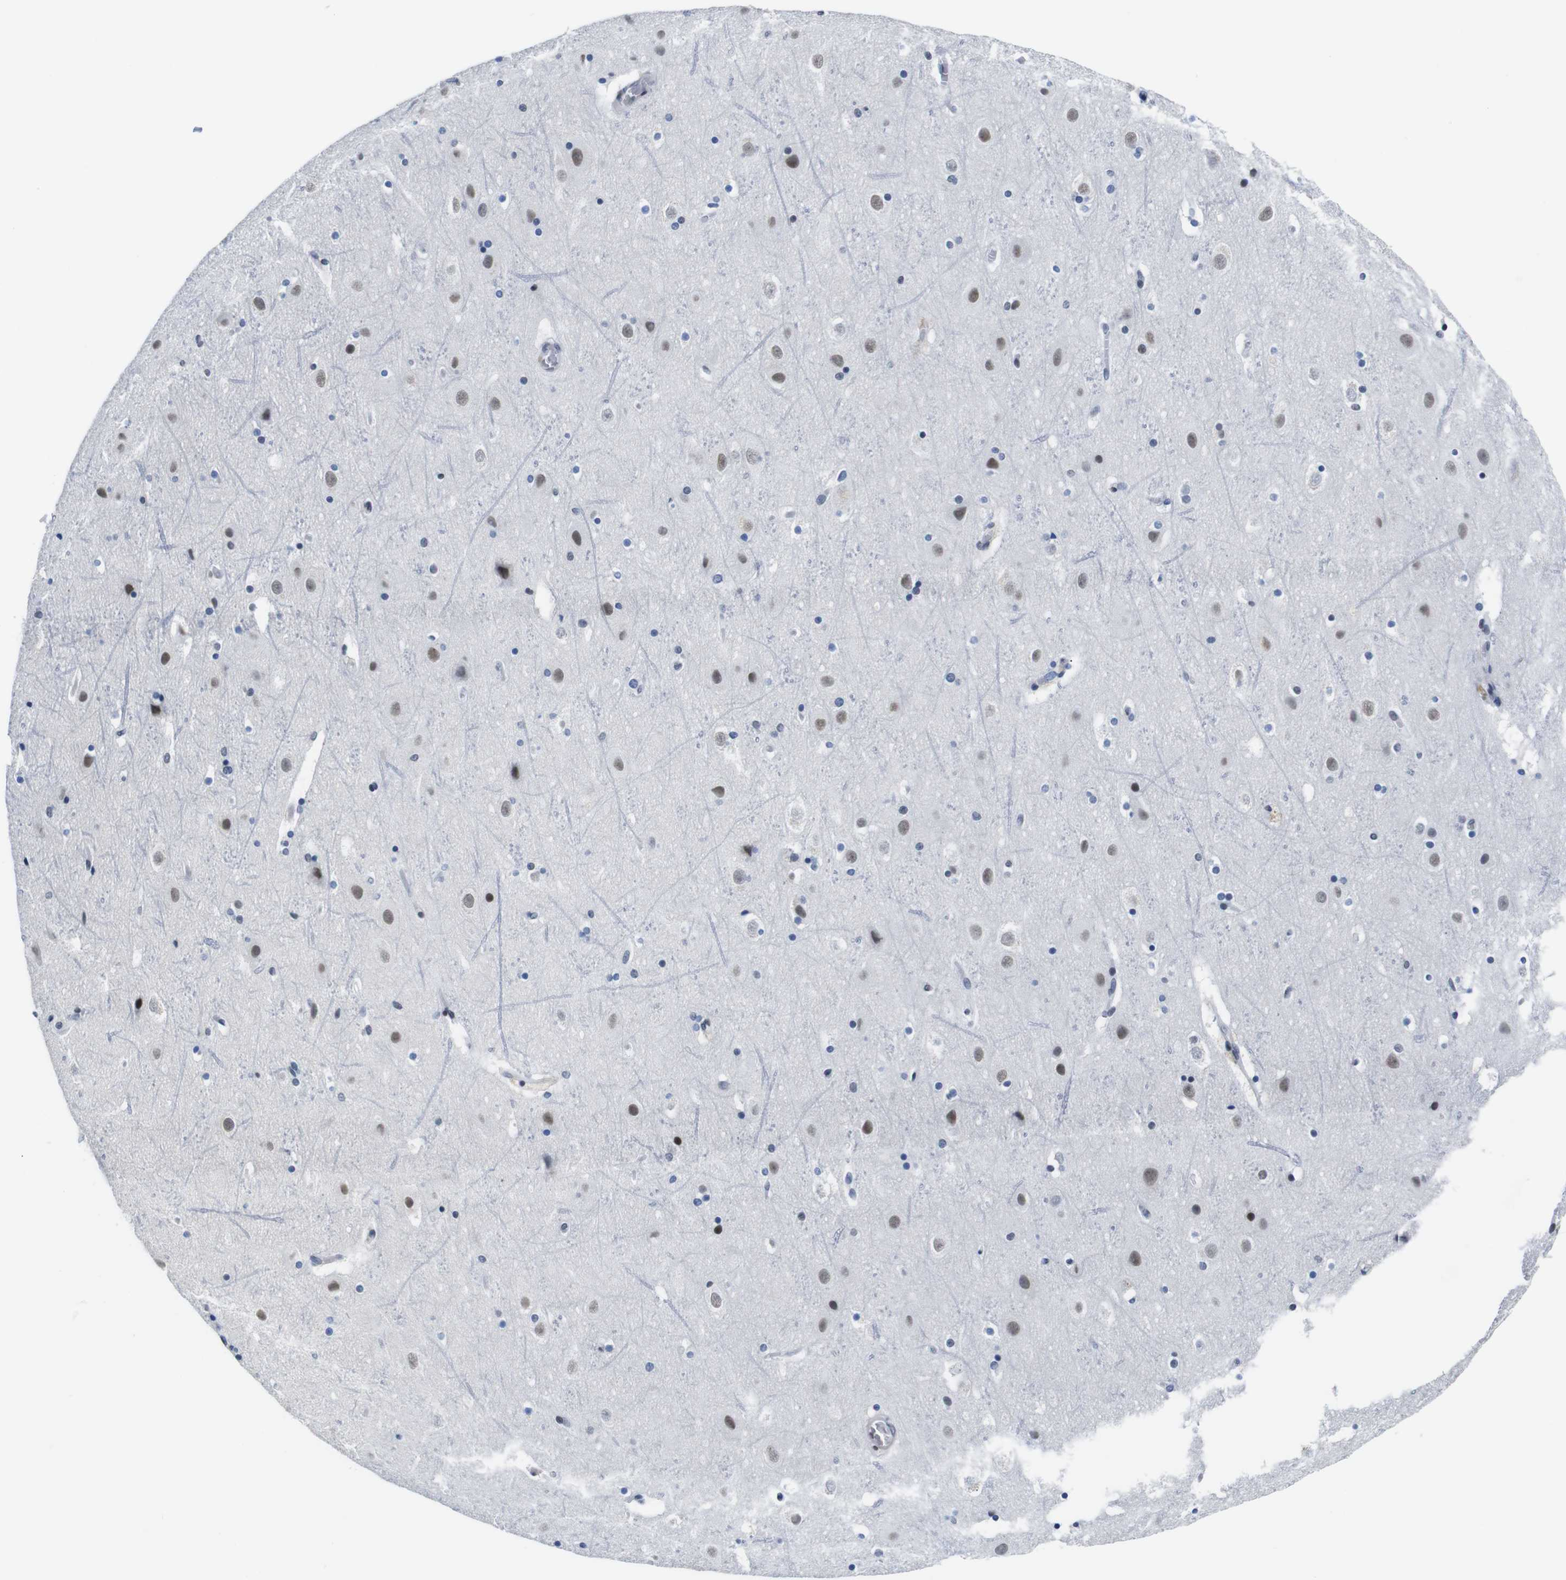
{"staining": {"intensity": "negative", "quantity": "none", "location": "none"}, "tissue": "cerebral cortex", "cell_type": "Endothelial cells", "image_type": "normal", "snomed": [{"axis": "morphology", "description": "Normal tissue, NOS"}, {"axis": "topography", "description": "Cerebral cortex"}], "caption": "IHC histopathology image of normal cerebral cortex: cerebral cortex stained with DAB (3,3'-diaminobenzidine) exhibits no significant protein positivity in endothelial cells. (Stains: DAB (3,3'-diaminobenzidine) immunohistochemistry with hematoxylin counter stain, Microscopy: brightfield microscopy at high magnification).", "gene": "ILDR2", "patient": {"sex": "male", "age": 45}}